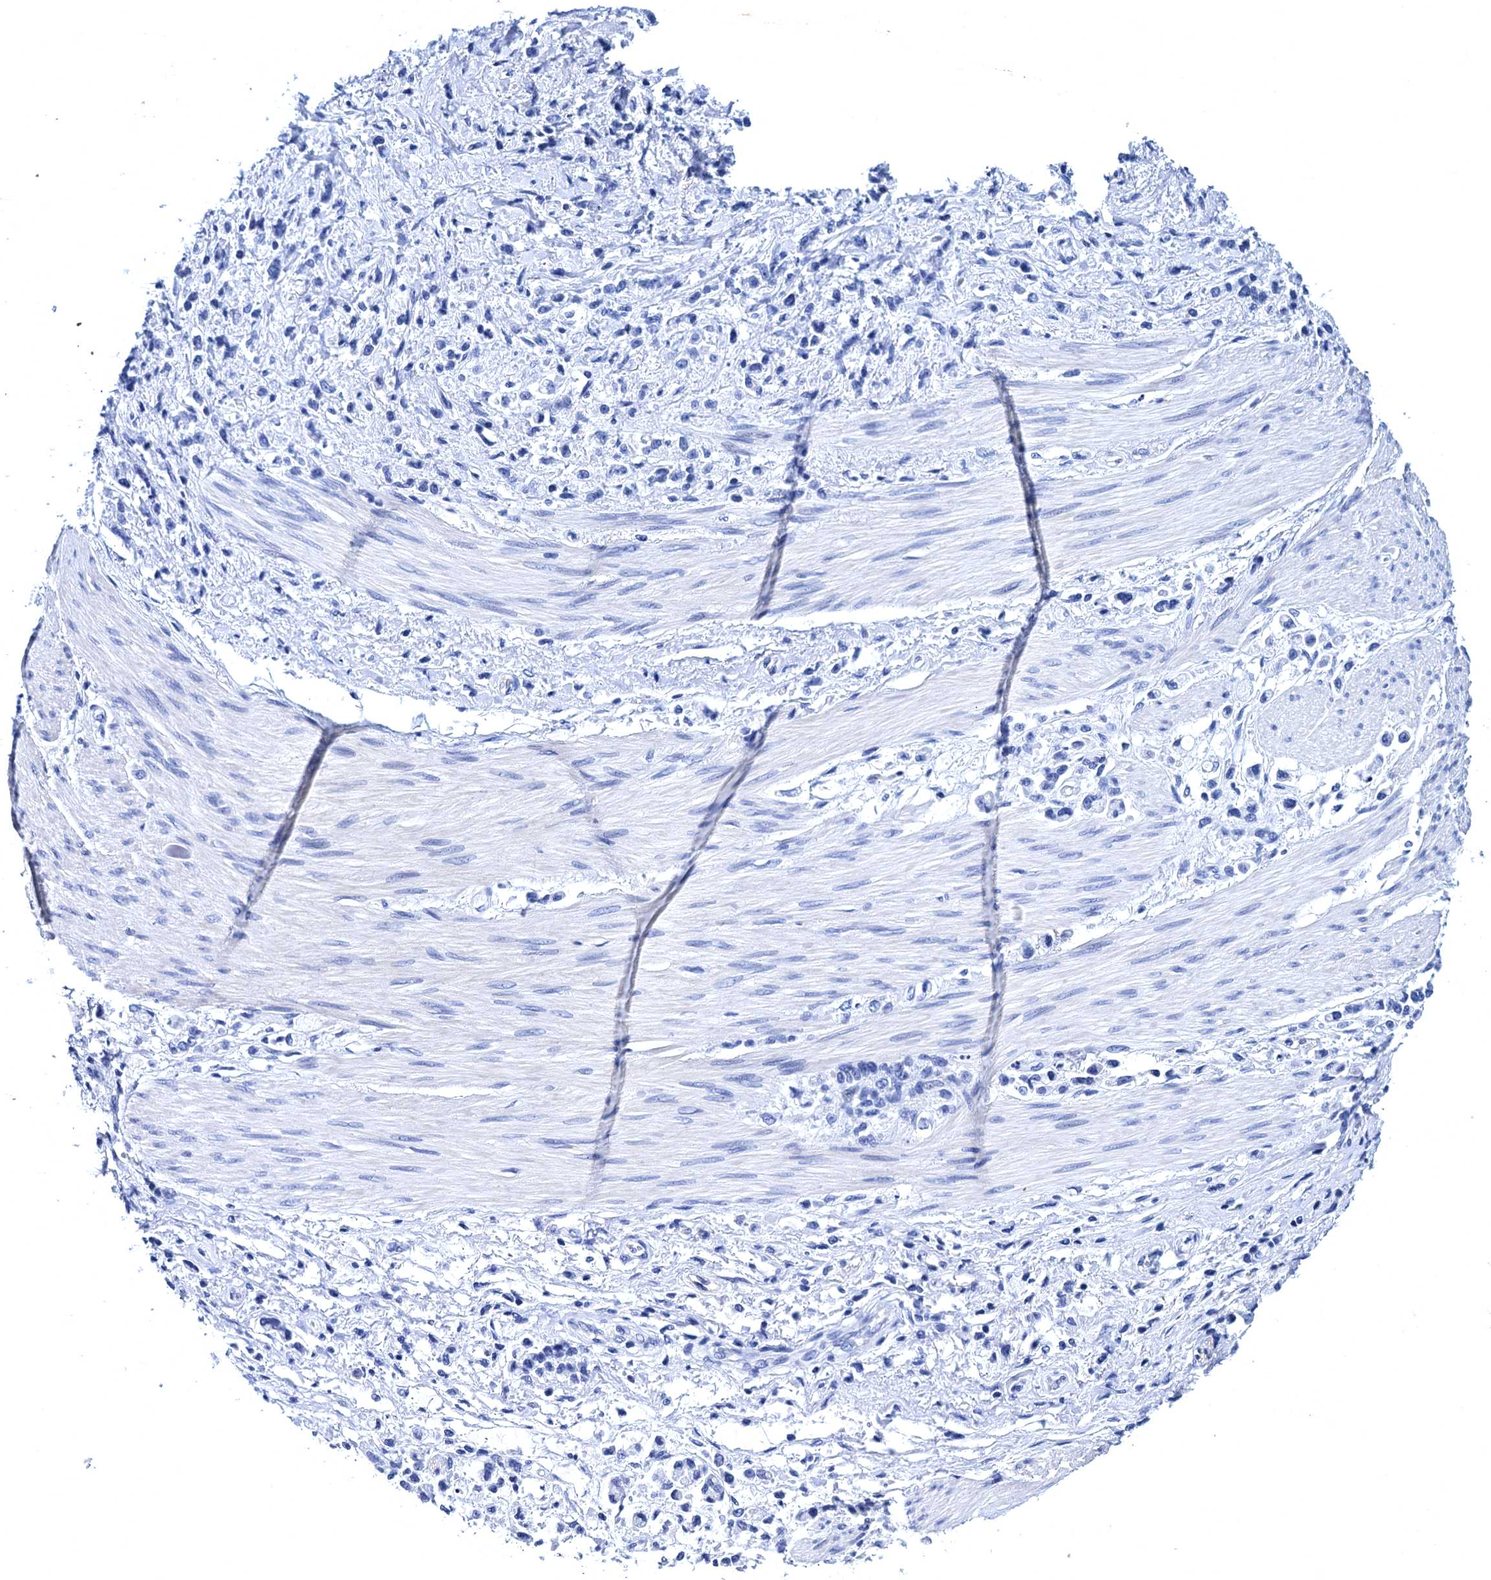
{"staining": {"intensity": "negative", "quantity": "none", "location": "none"}, "tissue": "stomach cancer", "cell_type": "Tumor cells", "image_type": "cancer", "snomed": [{"axis": "morphology", "description": "Adenocarcinoma, NOS"}, {"axis": "topography", "description": "Stomach"}], "caption": "Immunohistochemistry histopathology image of stomach cancer stained for a protein (brown), which displays no expression in tumor cells.", "gene": "MYBPC3", "patient": {"sex": "female", "age": 60}}